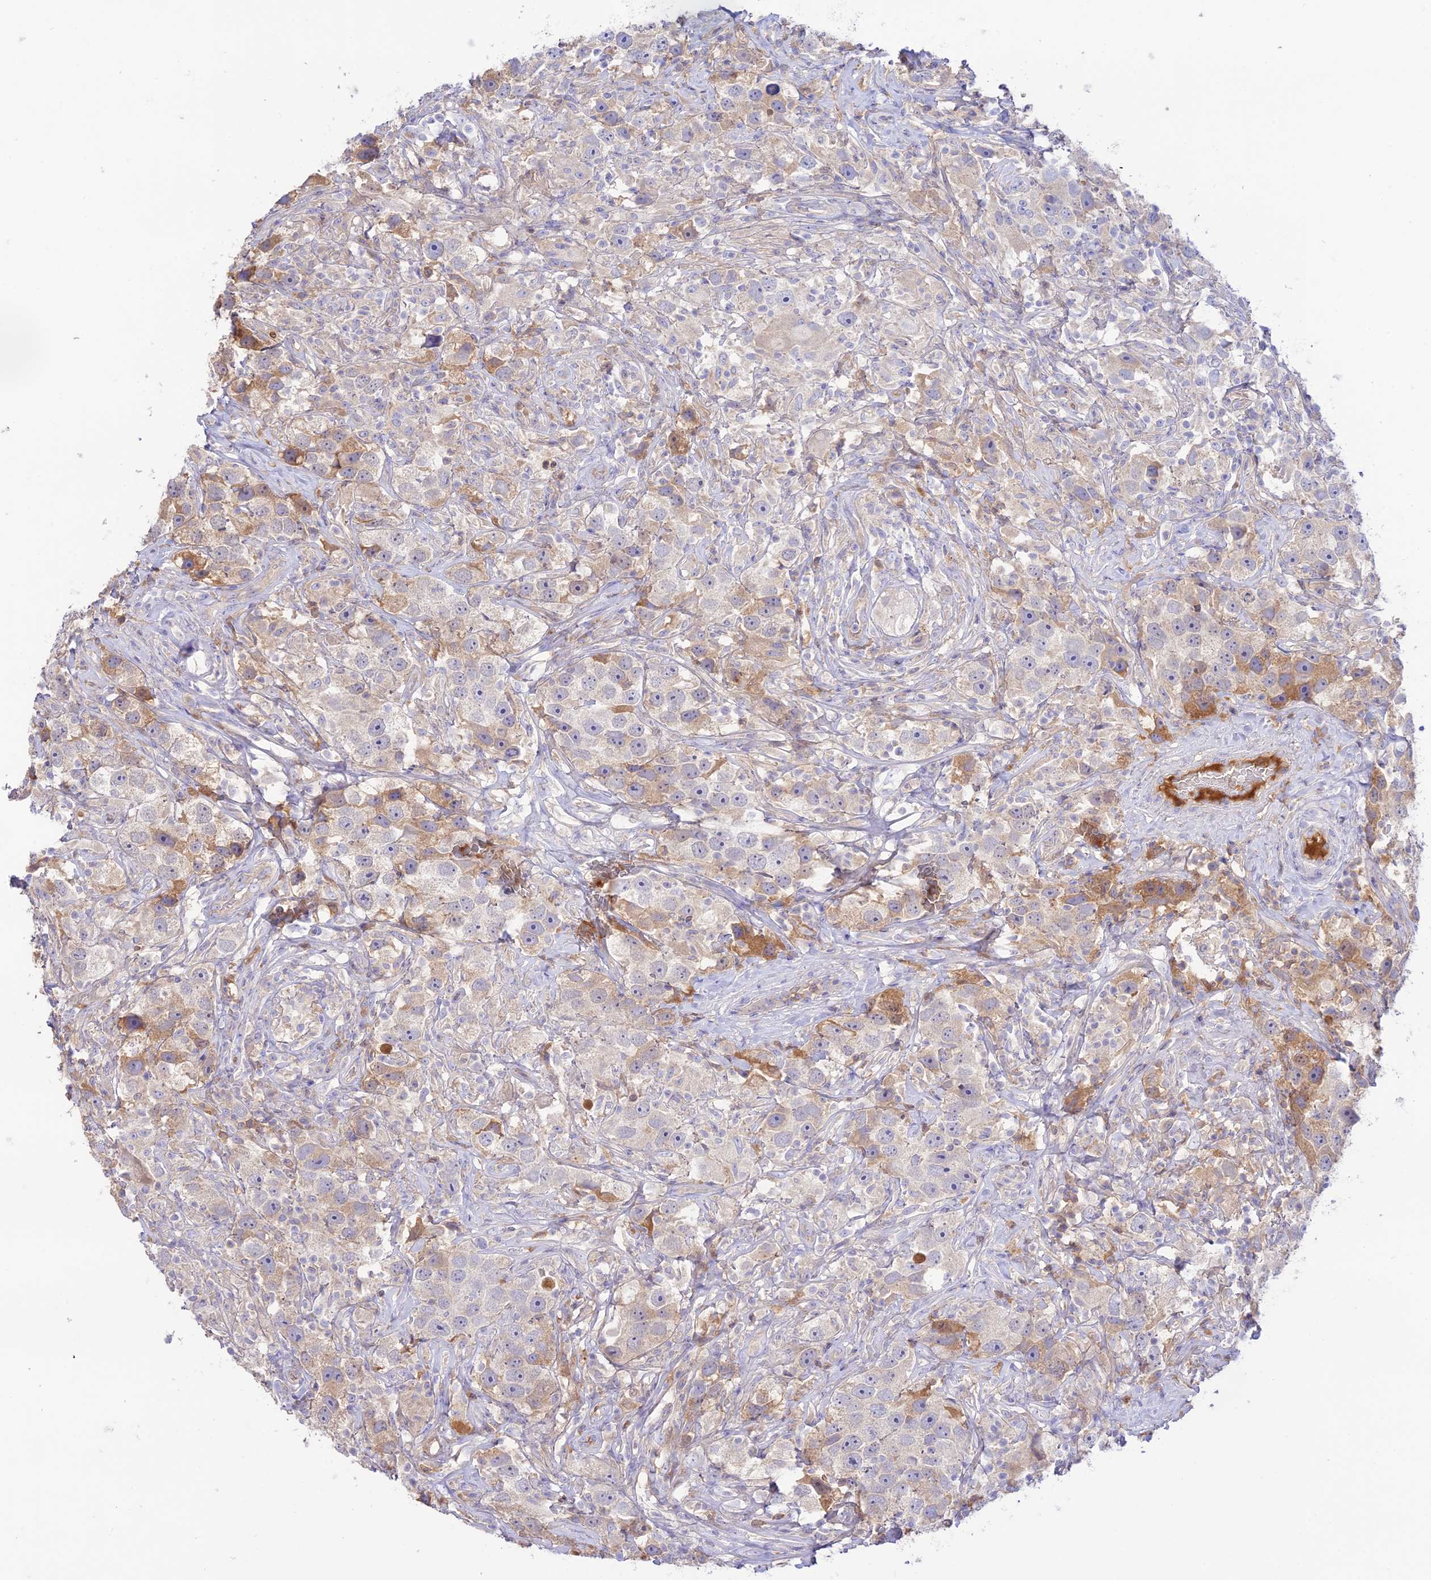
{"staining": {"intensity": "moderate", "quantity": "<25%", "location": "cytoplasmic/membranous"}, "tissue": "testis cancer", "cell_type": "Tumor cells", "image_type": "cancer", "snomed": [{"axis": "morphology", "description": "Seminoma, NOS"}, {"axis": "topography", "description": "Testis"}], "caption": "Protein analysis of seminoma (testis) tissue reveals moderate cytoplasmic/membranous staining in approximately <25% of tumor cells.", "gene": "NLRP9", "patient": {"sex": "male", "age": 49}}